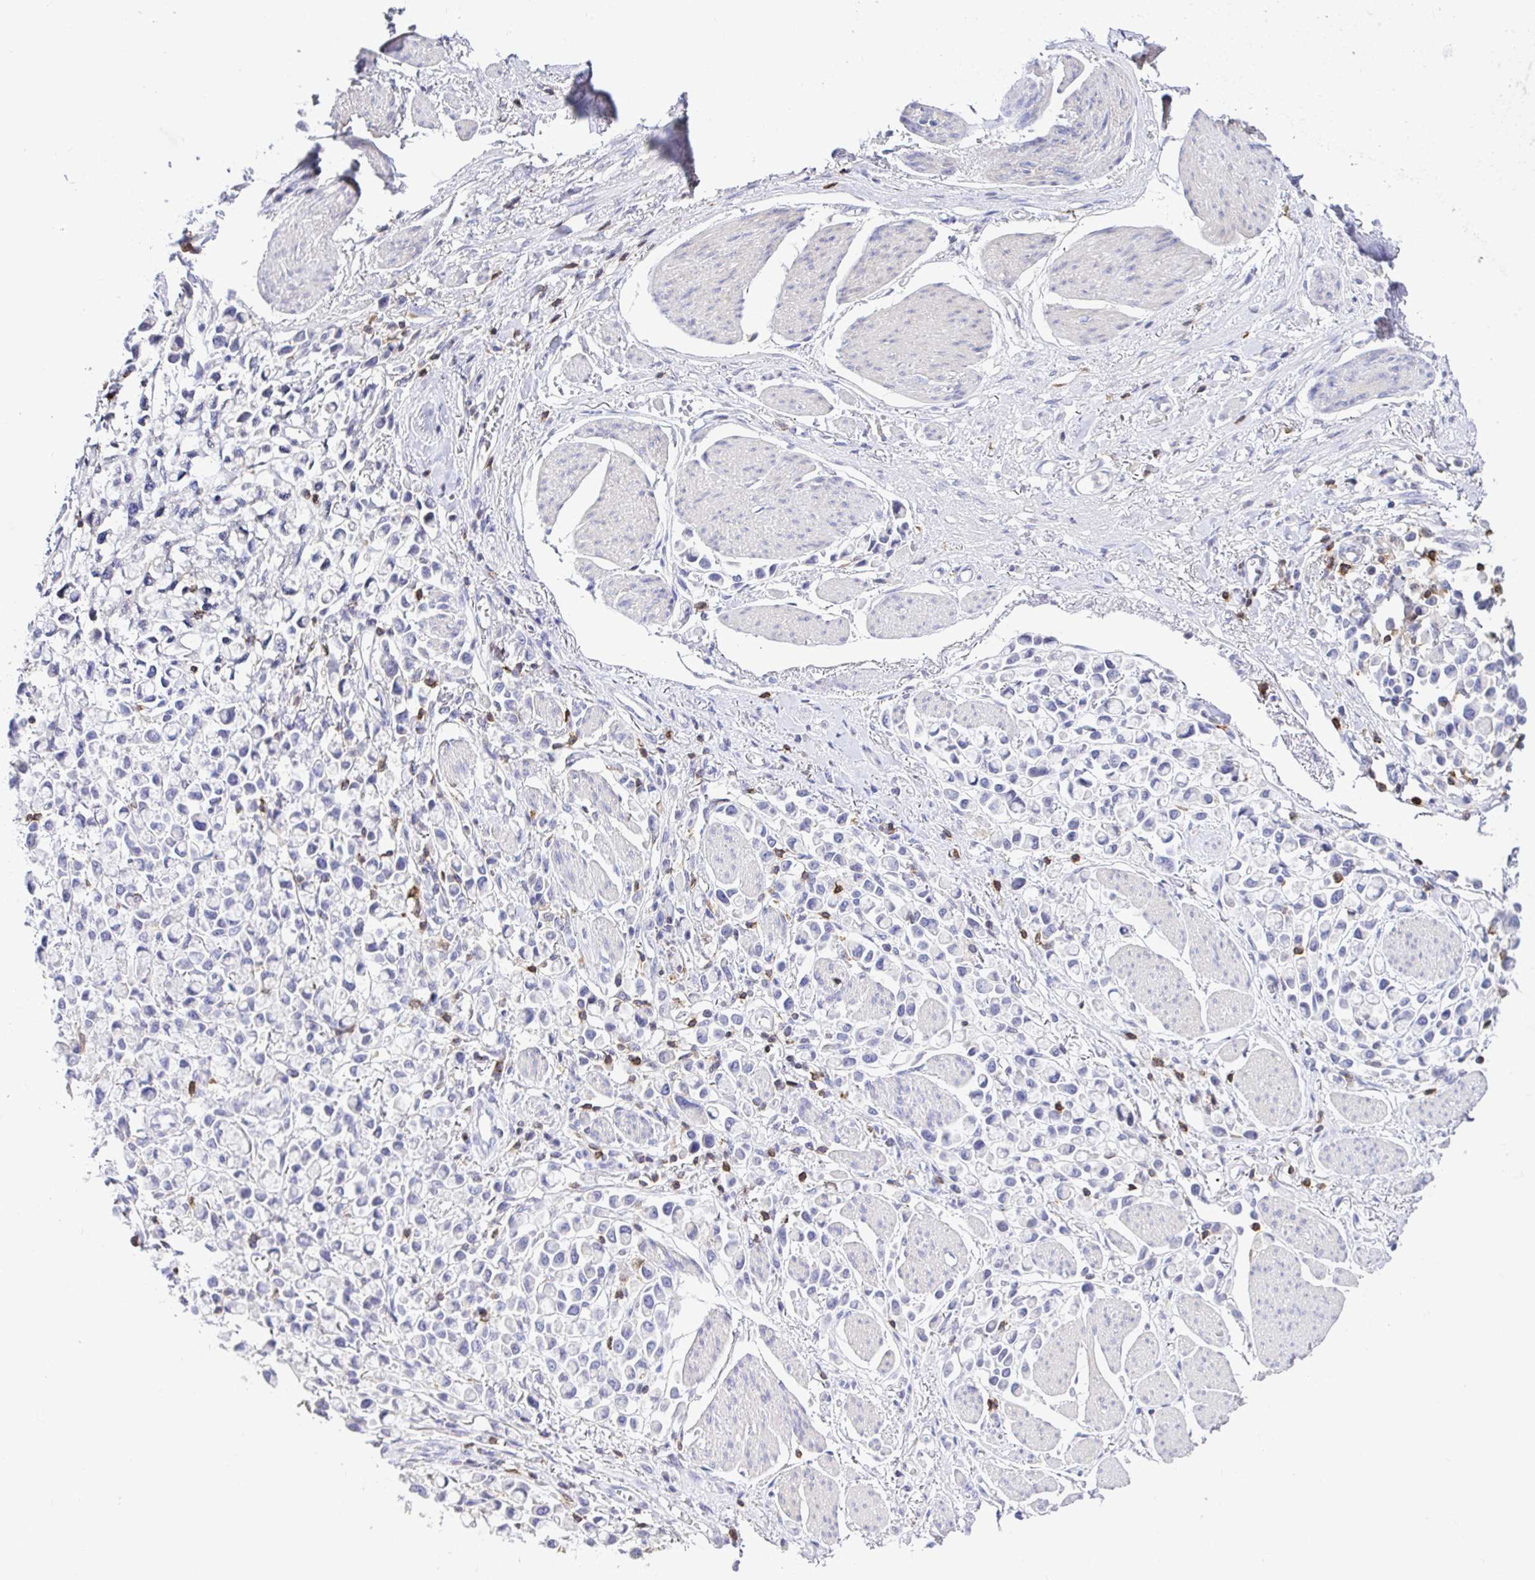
{"staining": {"intensity": "negative", "quantity": "none", "location": "none"}, "tissue": "stomach cancer", "cell_type": "Tumor cells", "image_type": "cancer", "snomed": [{"axis": "morphology", "description": "Adenocarcinoma, NOS"}, {"axis": "topography", "description": "Stomach"}], "caption": "Immunohistochemistry (IHC) of stomach adenocarcinoma shows no staining in tumor cells.", "gene": "SKAP1", "patient": {"sex": "female", "age": 81}}